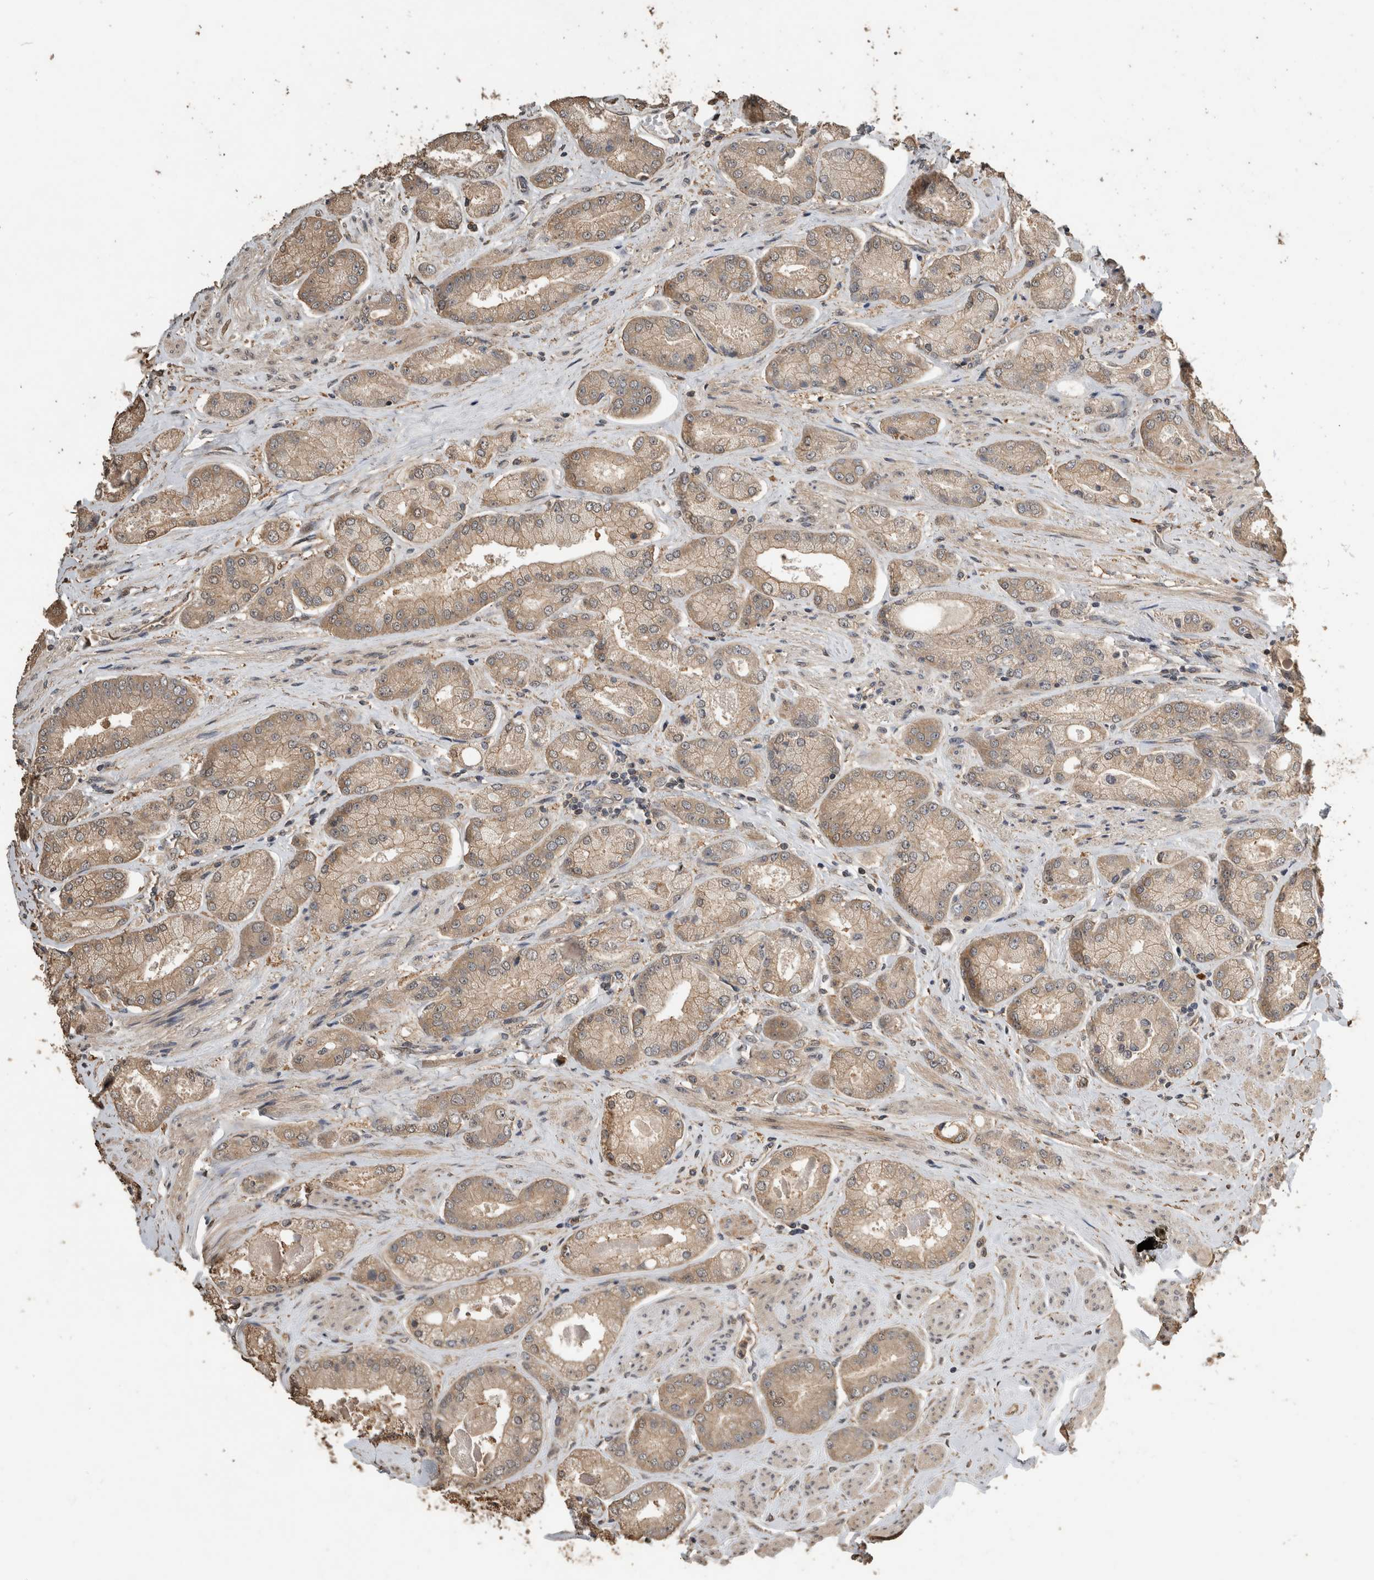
{"staining": {"intensity": "weak", "quantity": ">75%", "location": "cytoplasmic/membranous"}, "tissue": "prostate cancer", "cell_type": "Tumor cells", "image_type": "cancer", "snomed": [{"axis": "morphology", "description": "Adenocarcinoma, High grade"}, {"axis": "topography", "description": "Prostate"}], "caption": "High-power microscopy captured an immunohistochemistry (IHC) micrograph of prostate adenocarcinoma (high-grade), revealing weak cytoplasmic/membranous staining in approximately >75% of tumor cells. Immunohistochemistry stains the protein in brown and the nuclei are stained blue.", "gene": "RHPN1", "patient": {"sex": "male", "age": 58}}